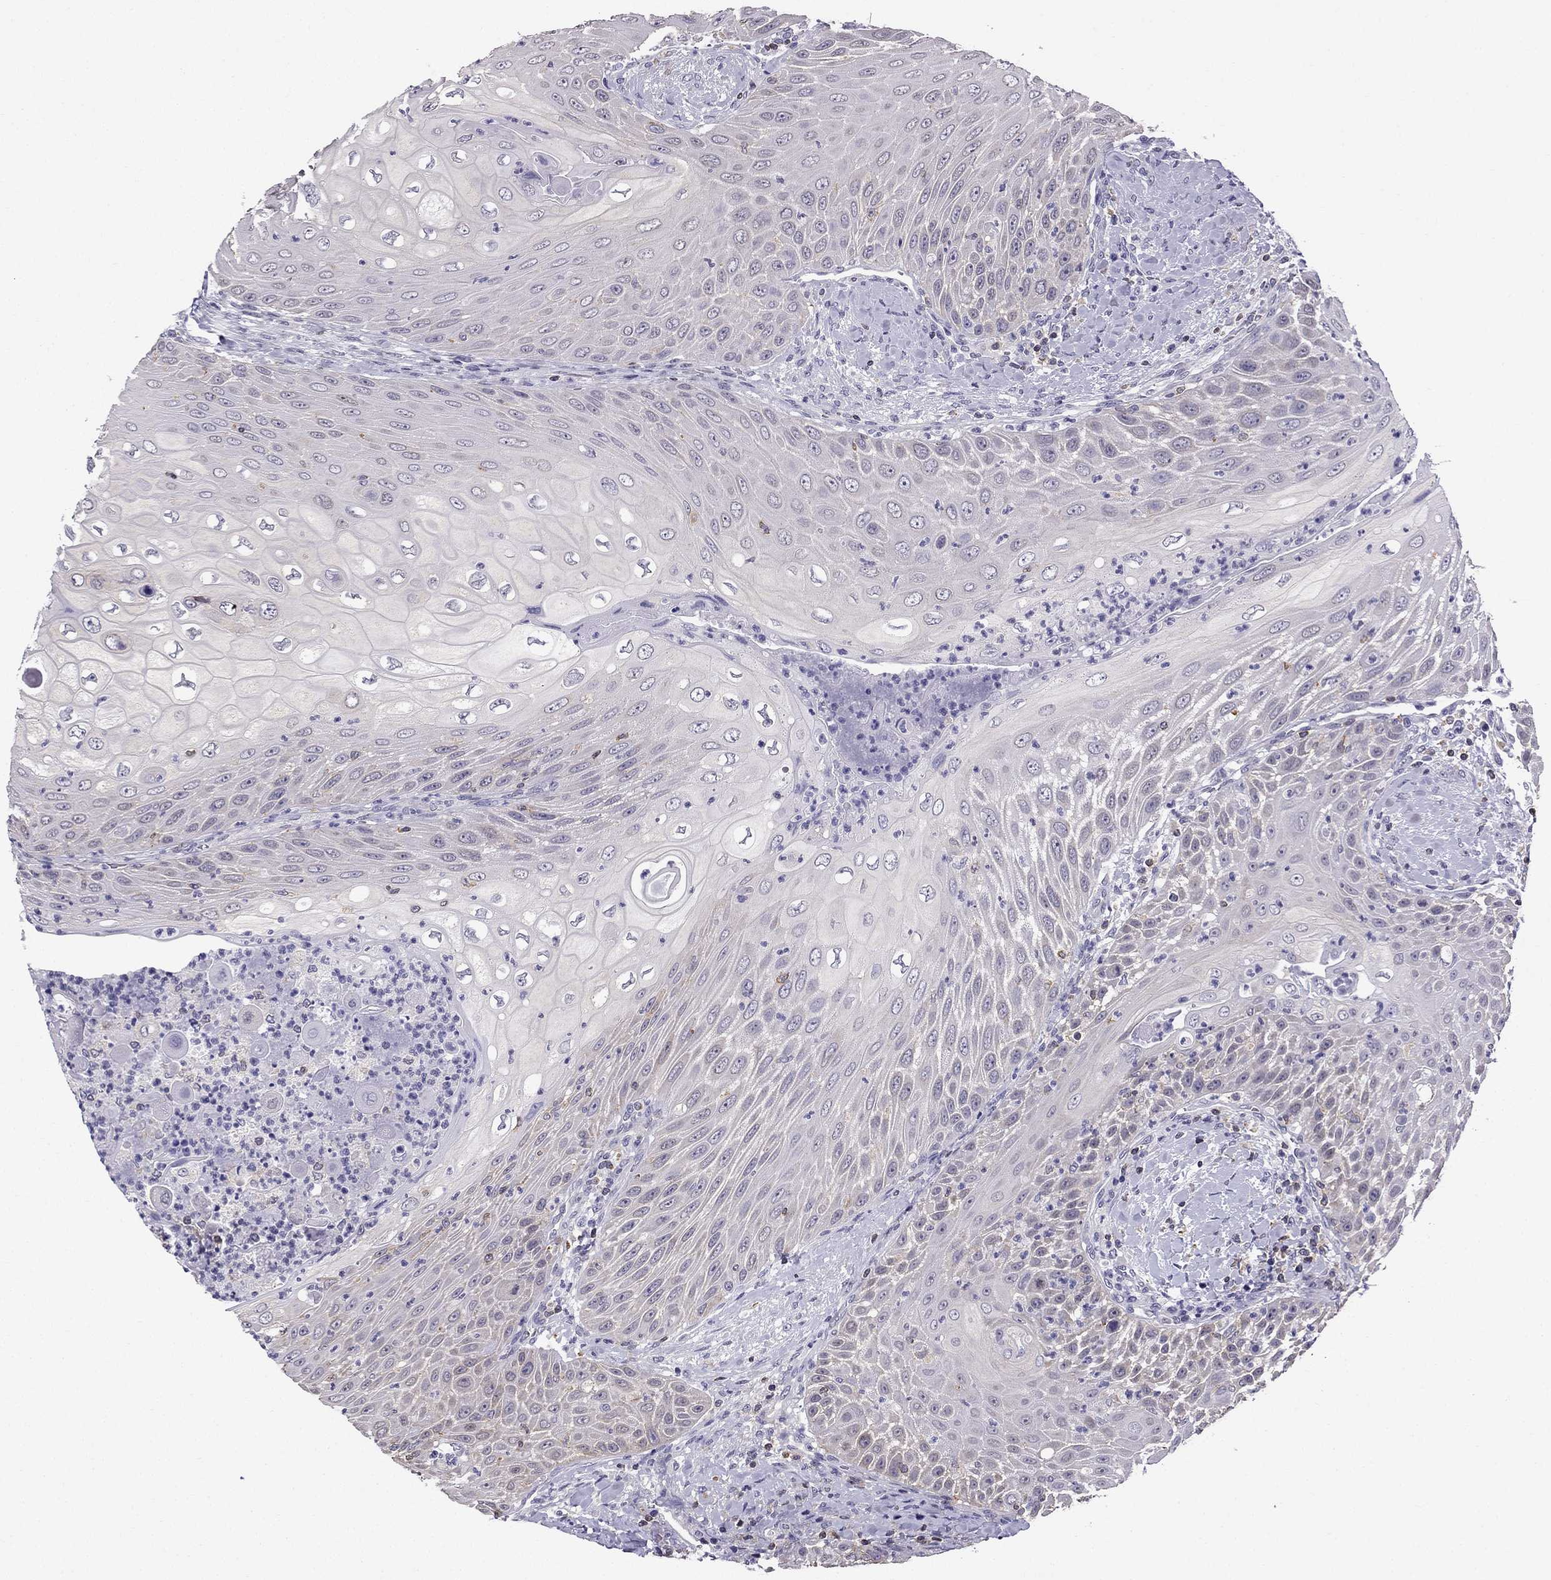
{"staining": {"intensity": "weak", "quantity": "25%-75%", "location": "cytoplasmic/membranous"}, "tissue": "head and neck cancer", "cell_type": "Tumor cells", "image_type": "cancer", "snomed": [{"axis": "morphology", "description": "Squamous cell carcinoma, NOS"}, {"axis": "topography", "description": "Head-Neck"}], "caption": "A brown stain labels weak cytoplasmic/membranous positivity of a protein in human squamous cell carcinoma (head and neck) tumor cells. (DAB (3,3'-diaminobenzidine) IHC with brightfield microscopy, high magnification).", "gene": "CCK", "patient": {"sex": "male", "age": 69}}